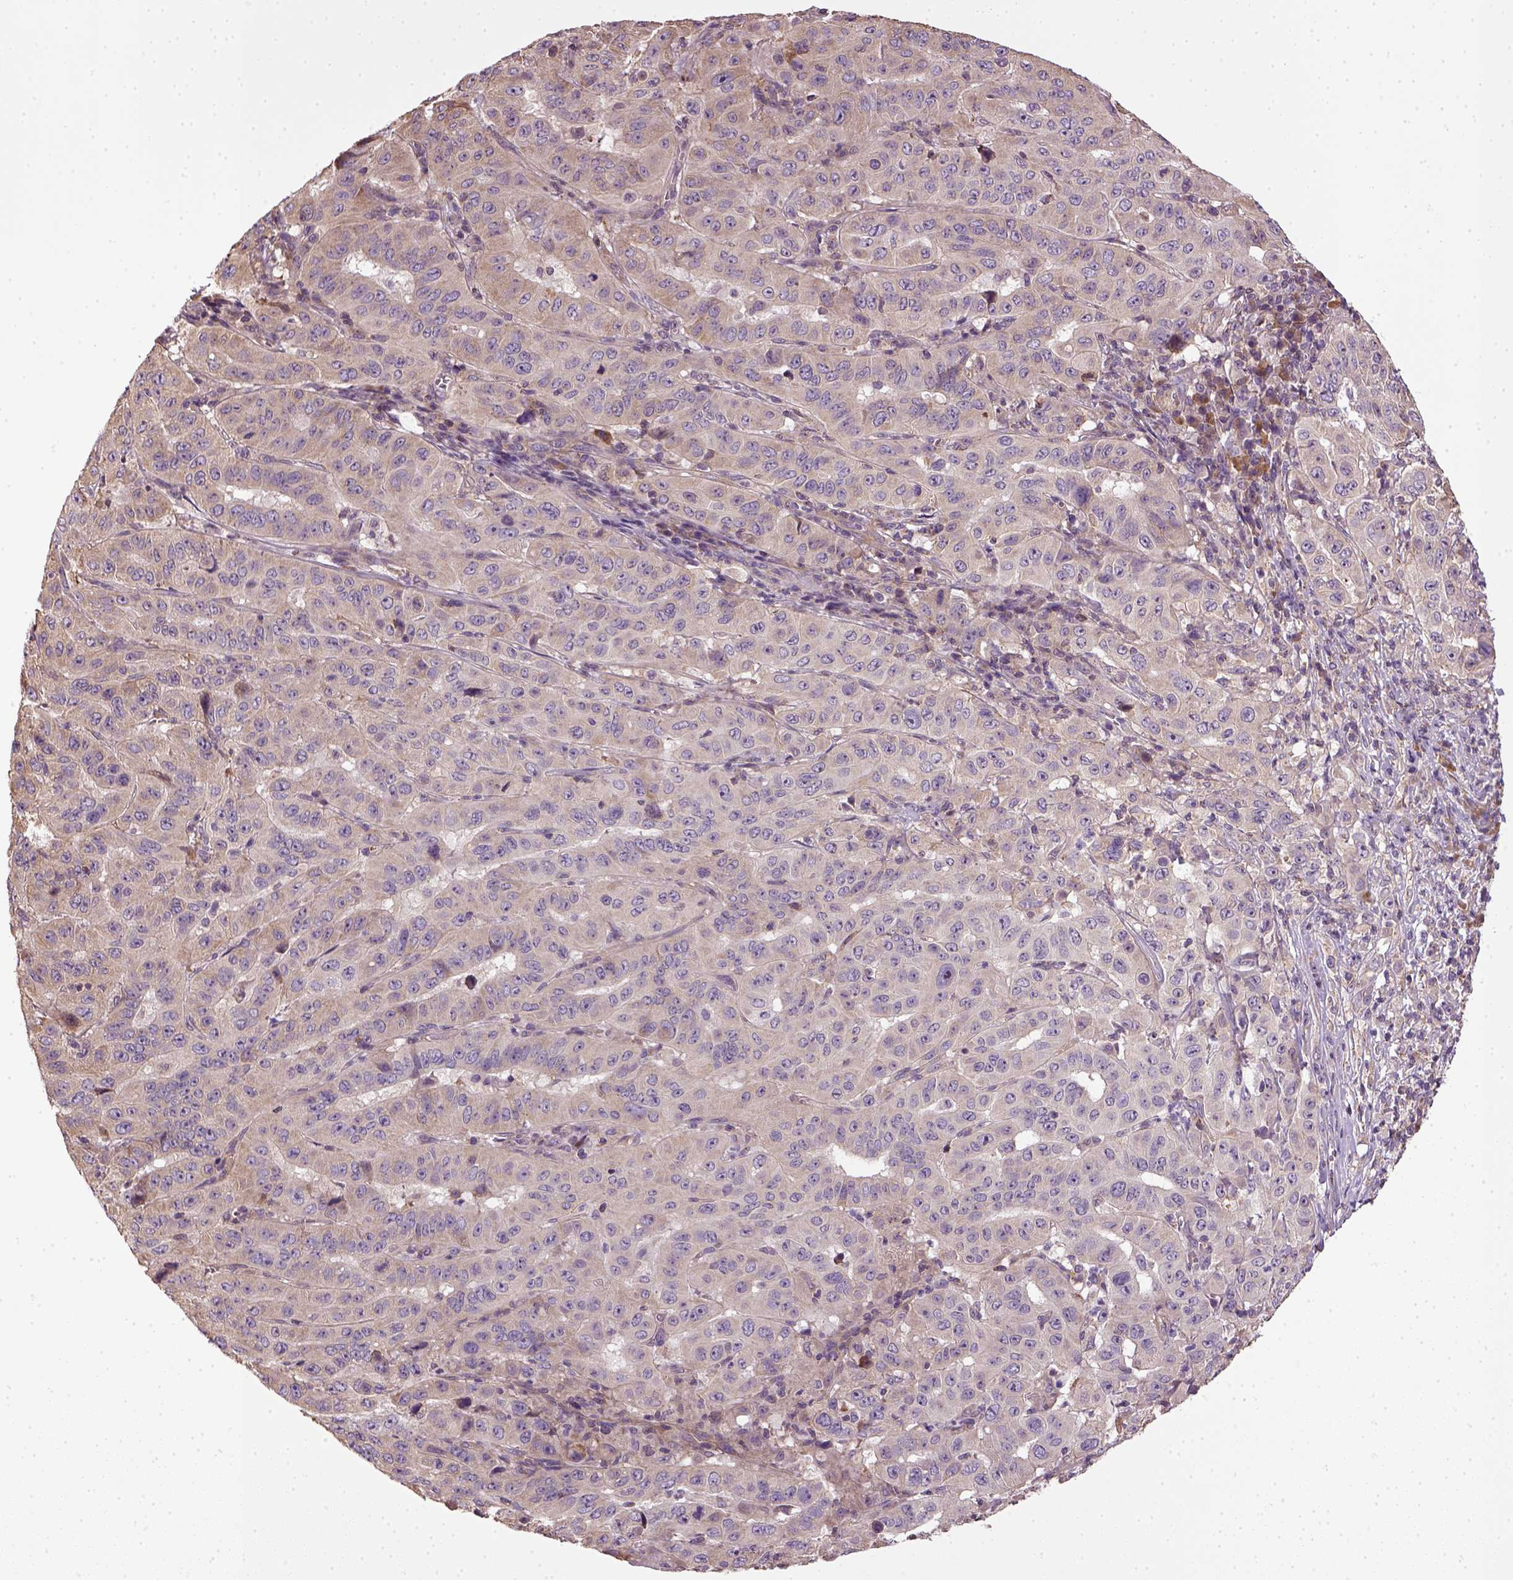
{"staining": {"intensity": "negative", "quantity": "none", "location": "none"}, "tissue": "pancreatic cancer", "cell_type": "Tumor cells", "image_type": "cancer", "snomed": [{"axis": "morphology", "description": "Adenocarcinoma, NOS"}, {"axis": "topography", "description": "Pancreas"}], "caption": "The immunohistochemistry histopathology image has no significant staining in tumor cells of pancreatic cancer (adenocarcinoma) tissue.", "gene": "TPRG1", "patient": {"sex": "male", "age": 63}}